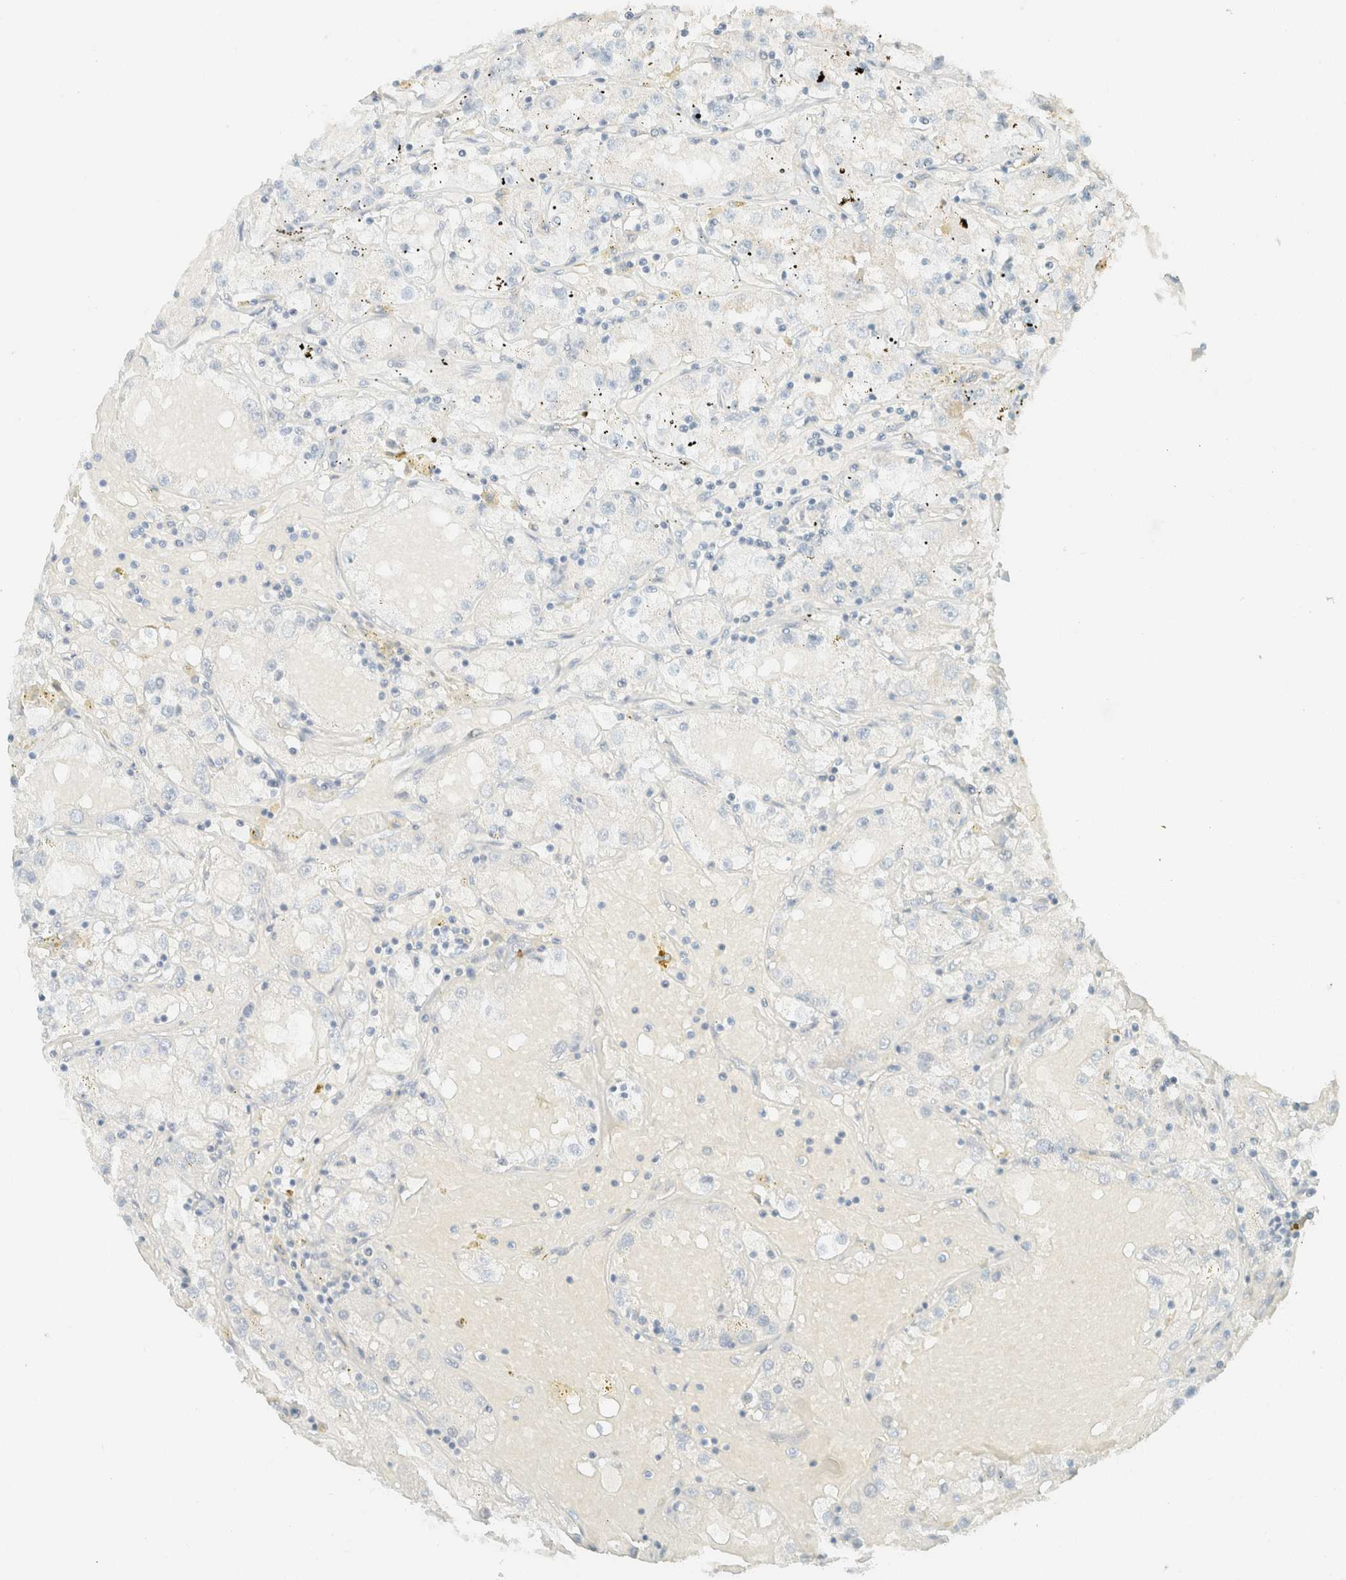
{"staining": {"intensity": "negative", "quantity": "none", "location": "none"}, "tissue": "renal cancer", "cell_type": "Tumor cells", "image_type": "cancer", "snomed": [{"axis": "morphology", "description": "Adenocarcinoma, NOS"}, {"axis": "topography", "description": "Kidney"}], "caption": "Protein analysis of adenocarcinoma (renal) exhibits no significant expression in tumor cells.", "gene": "GPA33", "patient": {"sex": "male", "age": 56}}